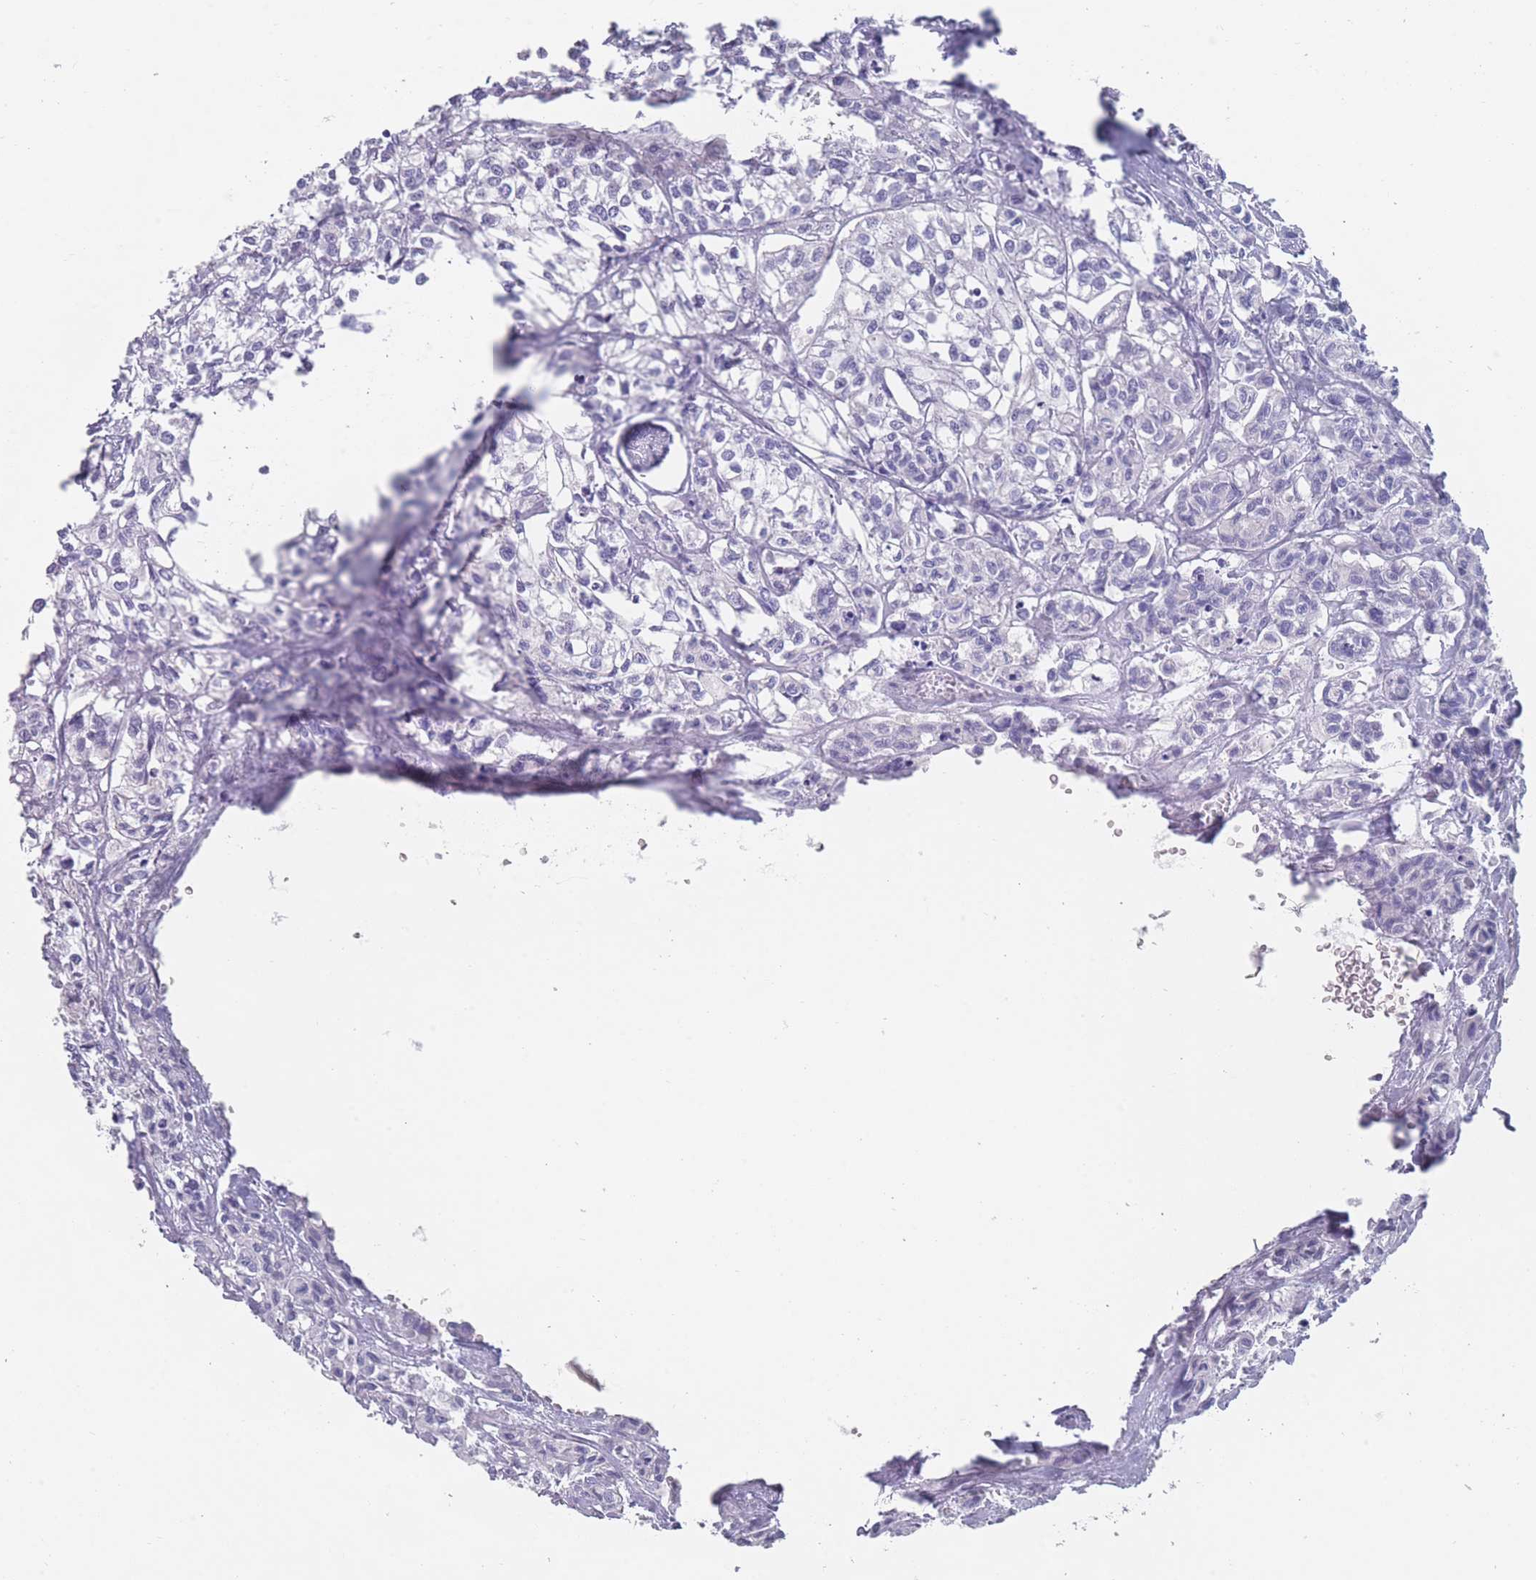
{"staining": {"intensity": "negative", "quantity": "none", "location": "none"}, "tissue": "urothelial cancer", "cell_type": "Tumor cells", "image_type": "cancer", "snomed": [{"axis": "morphology", "description": "Urothelial carcinoma, High grade"}, {"axis": "topography", "description": "Urinary bladder"}], "caption": "Micrograph shows no protein staining in tumor cells of urothelial cancer tissue.", "gene": "PIGU", "patient": {"sex": "male", "age": 67}}